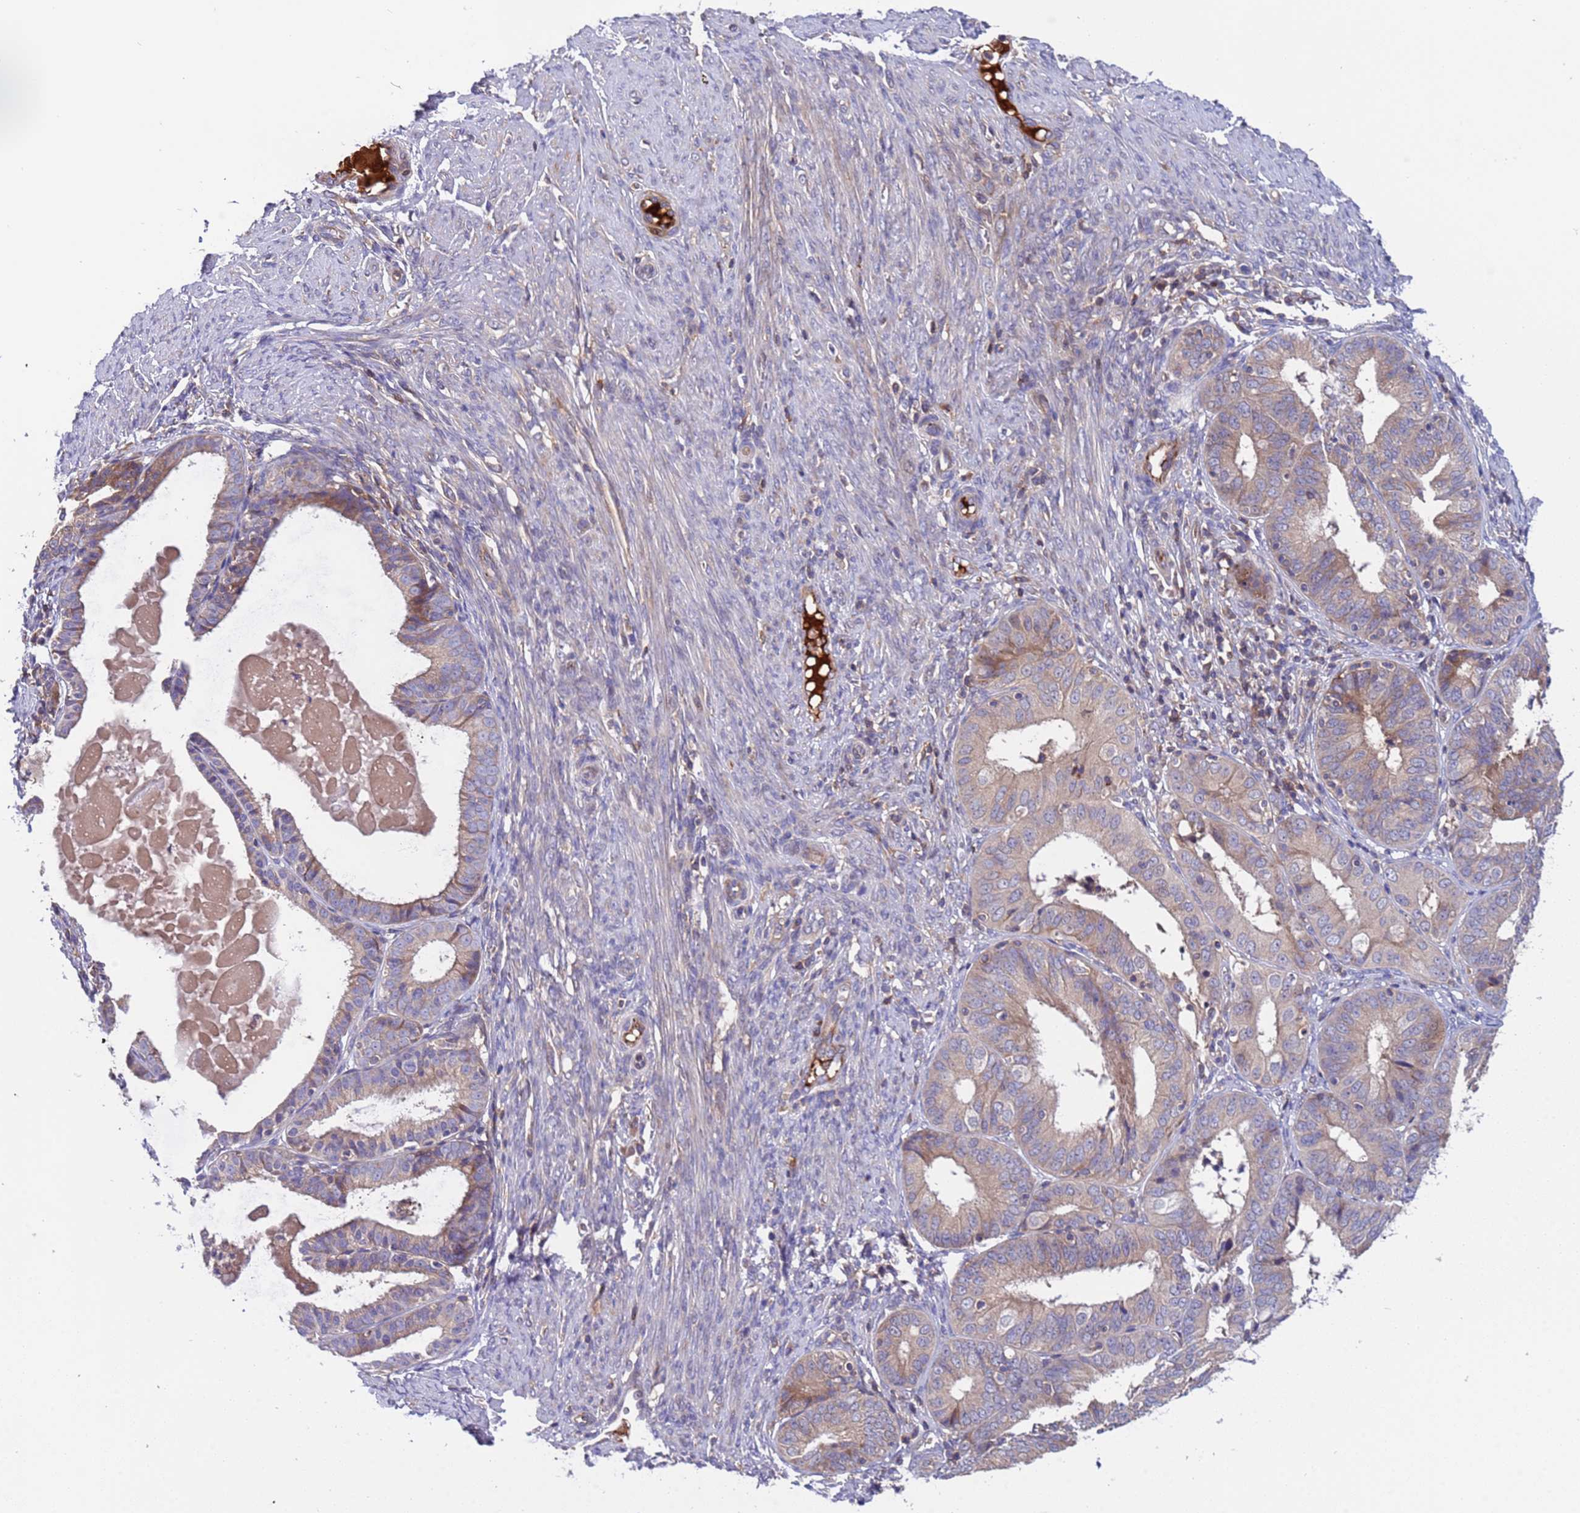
{"staining": {"intensity": "weak", "quantity": "<25%", "location": "cytoplasmic/membranous"}, "tissue": "endometrial cancer", "cell_type": "Tumor cells", "image_type": "cancer", "snomed": [{"axis": "morphology", "description": "Adenocarcinoma, NOS"}, {"axis": "topography", "description": "Endometrium"}], "caption": "Tumor cells show no significant staining in endometrial adenocarcinoma. (DAB (3,3'-diaminobenzidine) immunohistochemistry (IHC) with hematoxylin counter stain).", "gene": "PARP16", "patient": {"sex": "female", "age": 51}}